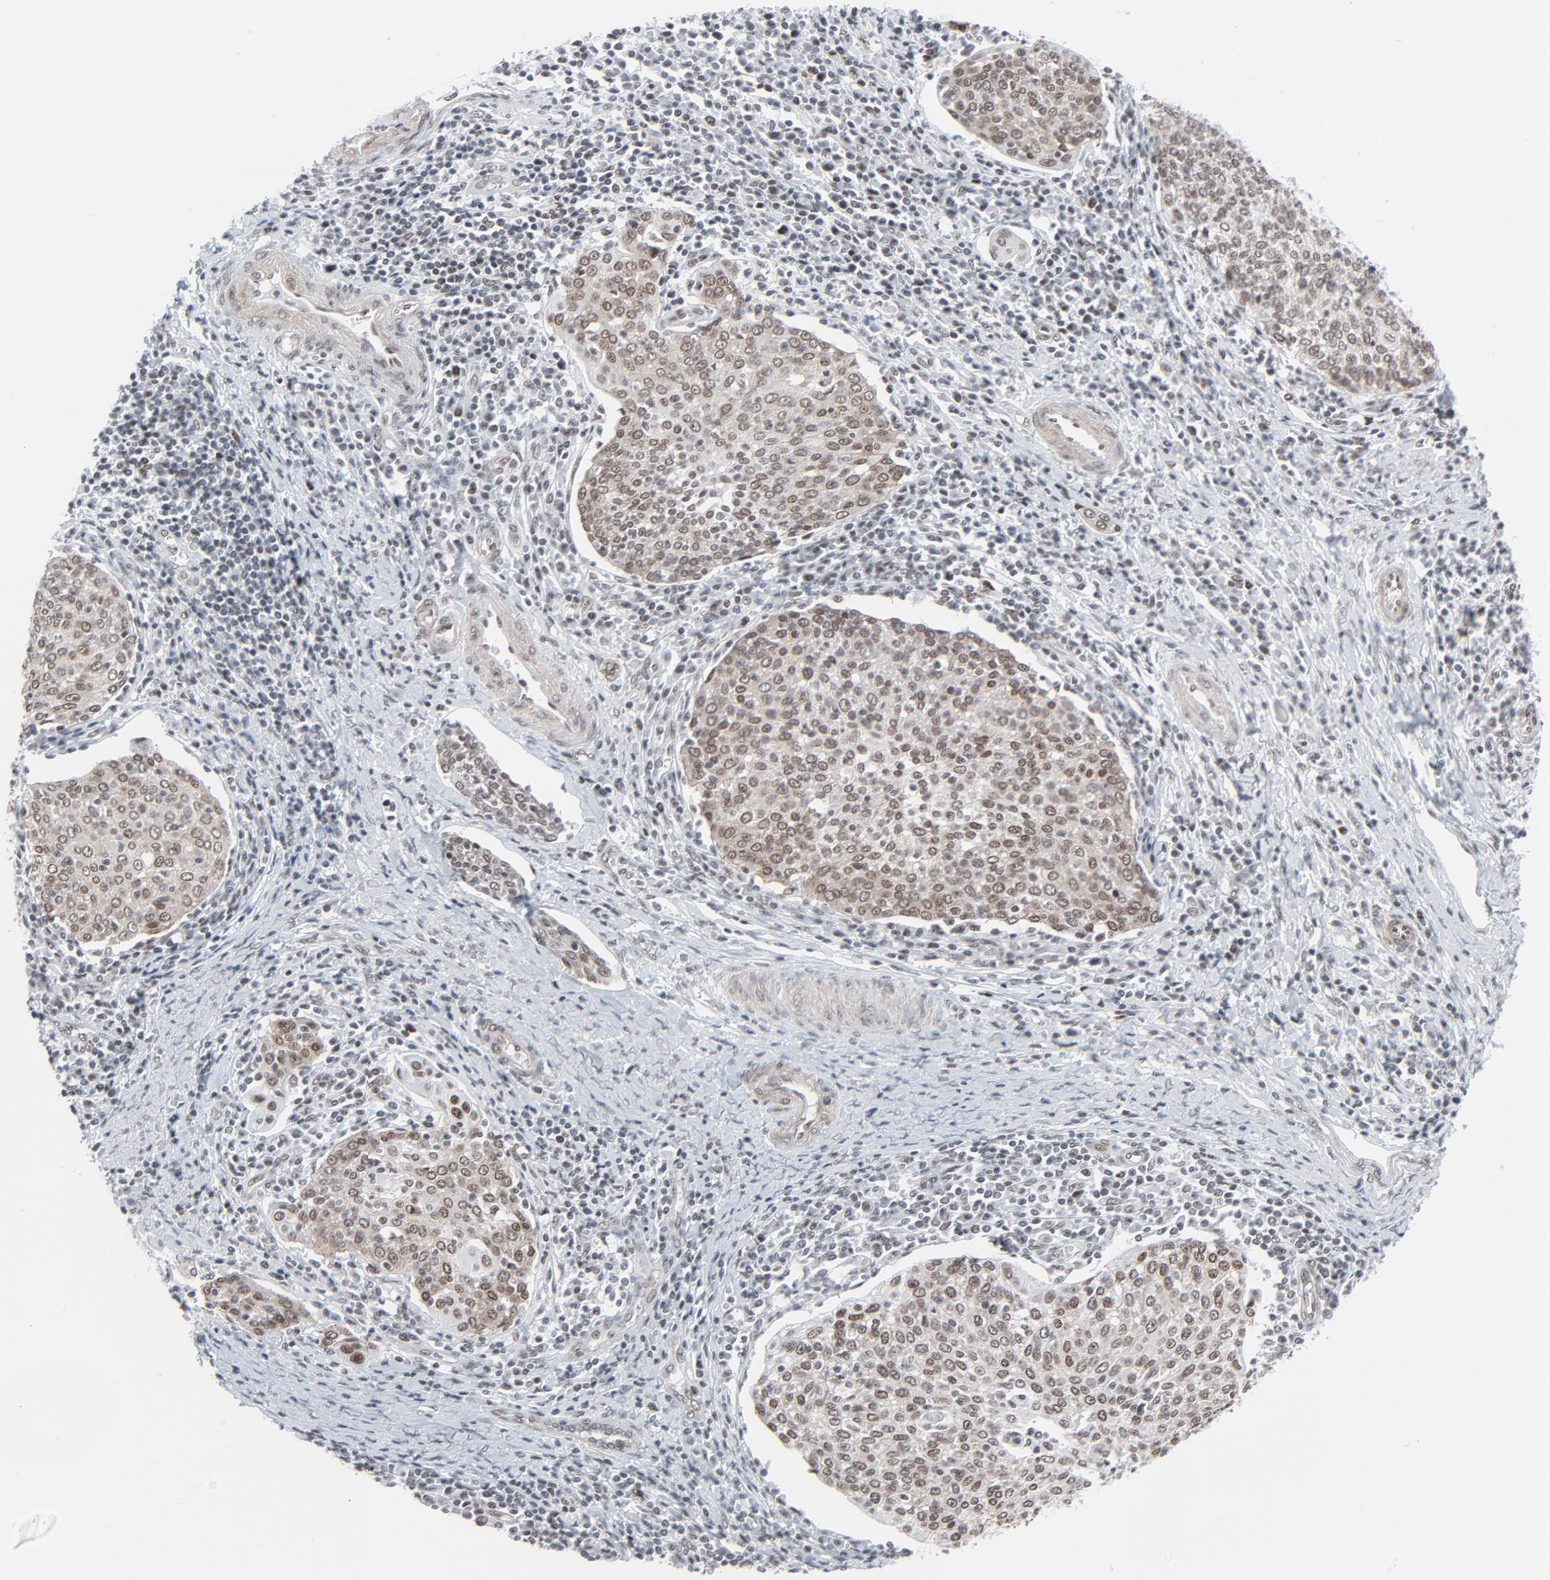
{"staining": {"intensity": "moderate", "quantity": ">75%", "location": "nuclear"}, "tissue": "cervical cancer", "cell_type": "Tumor cells", "image_type": "cancer", "snomed": [{"axis": "morphology", "description": "Squamous cell carcinoma, NOS"}, {"axis": "topography", "description": "Cervix"}], "caption": "A photomicrograph of human cervical squamous cell carcinoma stained for a protein exhibits moderate nuclear brown staining in tumor cells. The protein of interest is shown in brown color, while the nuclei are stained blue.", "gene": "FBXO28", "patient": {"sex": "female", "age": 40}}